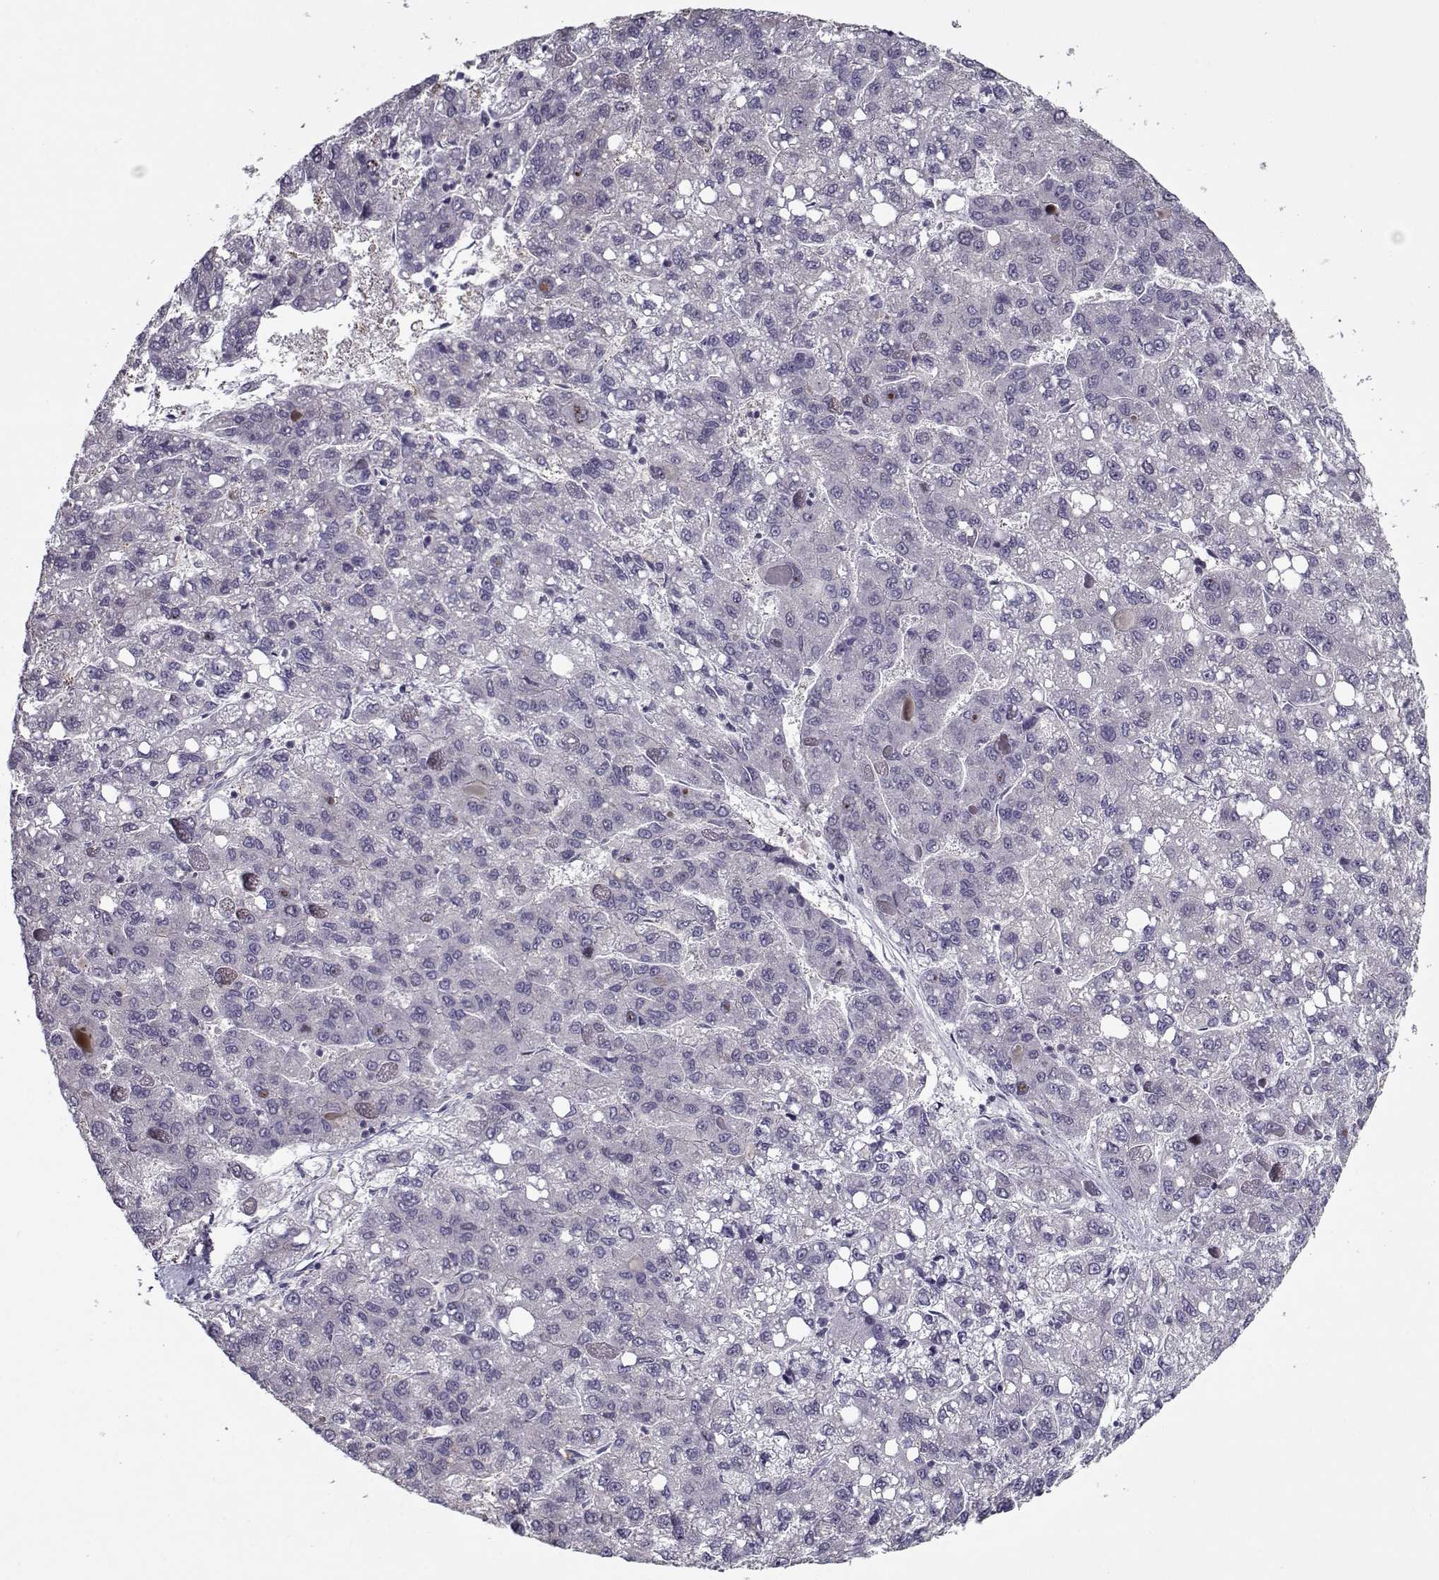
{"staining": {"intensity": "negative", "quantity": "none", "location": "none"}, "tissue": "liver cancer", "cell_type": "Tumor cells", "image_type": "cancer", "snomed": [{"axis": "morphology", "description": "Carcinoma, Hepatocellular, NOS"}, {"axis": "topography", "description": "Liver"}], "caption": "An IHC image of liver cancer is shown. There is no staining in tumor cells of liver cancer. (DAB immunohistochemistry with hematoxylin counter stain).", "gene": "SEC16B", "patient": {"sex": "female", "age": 82}}